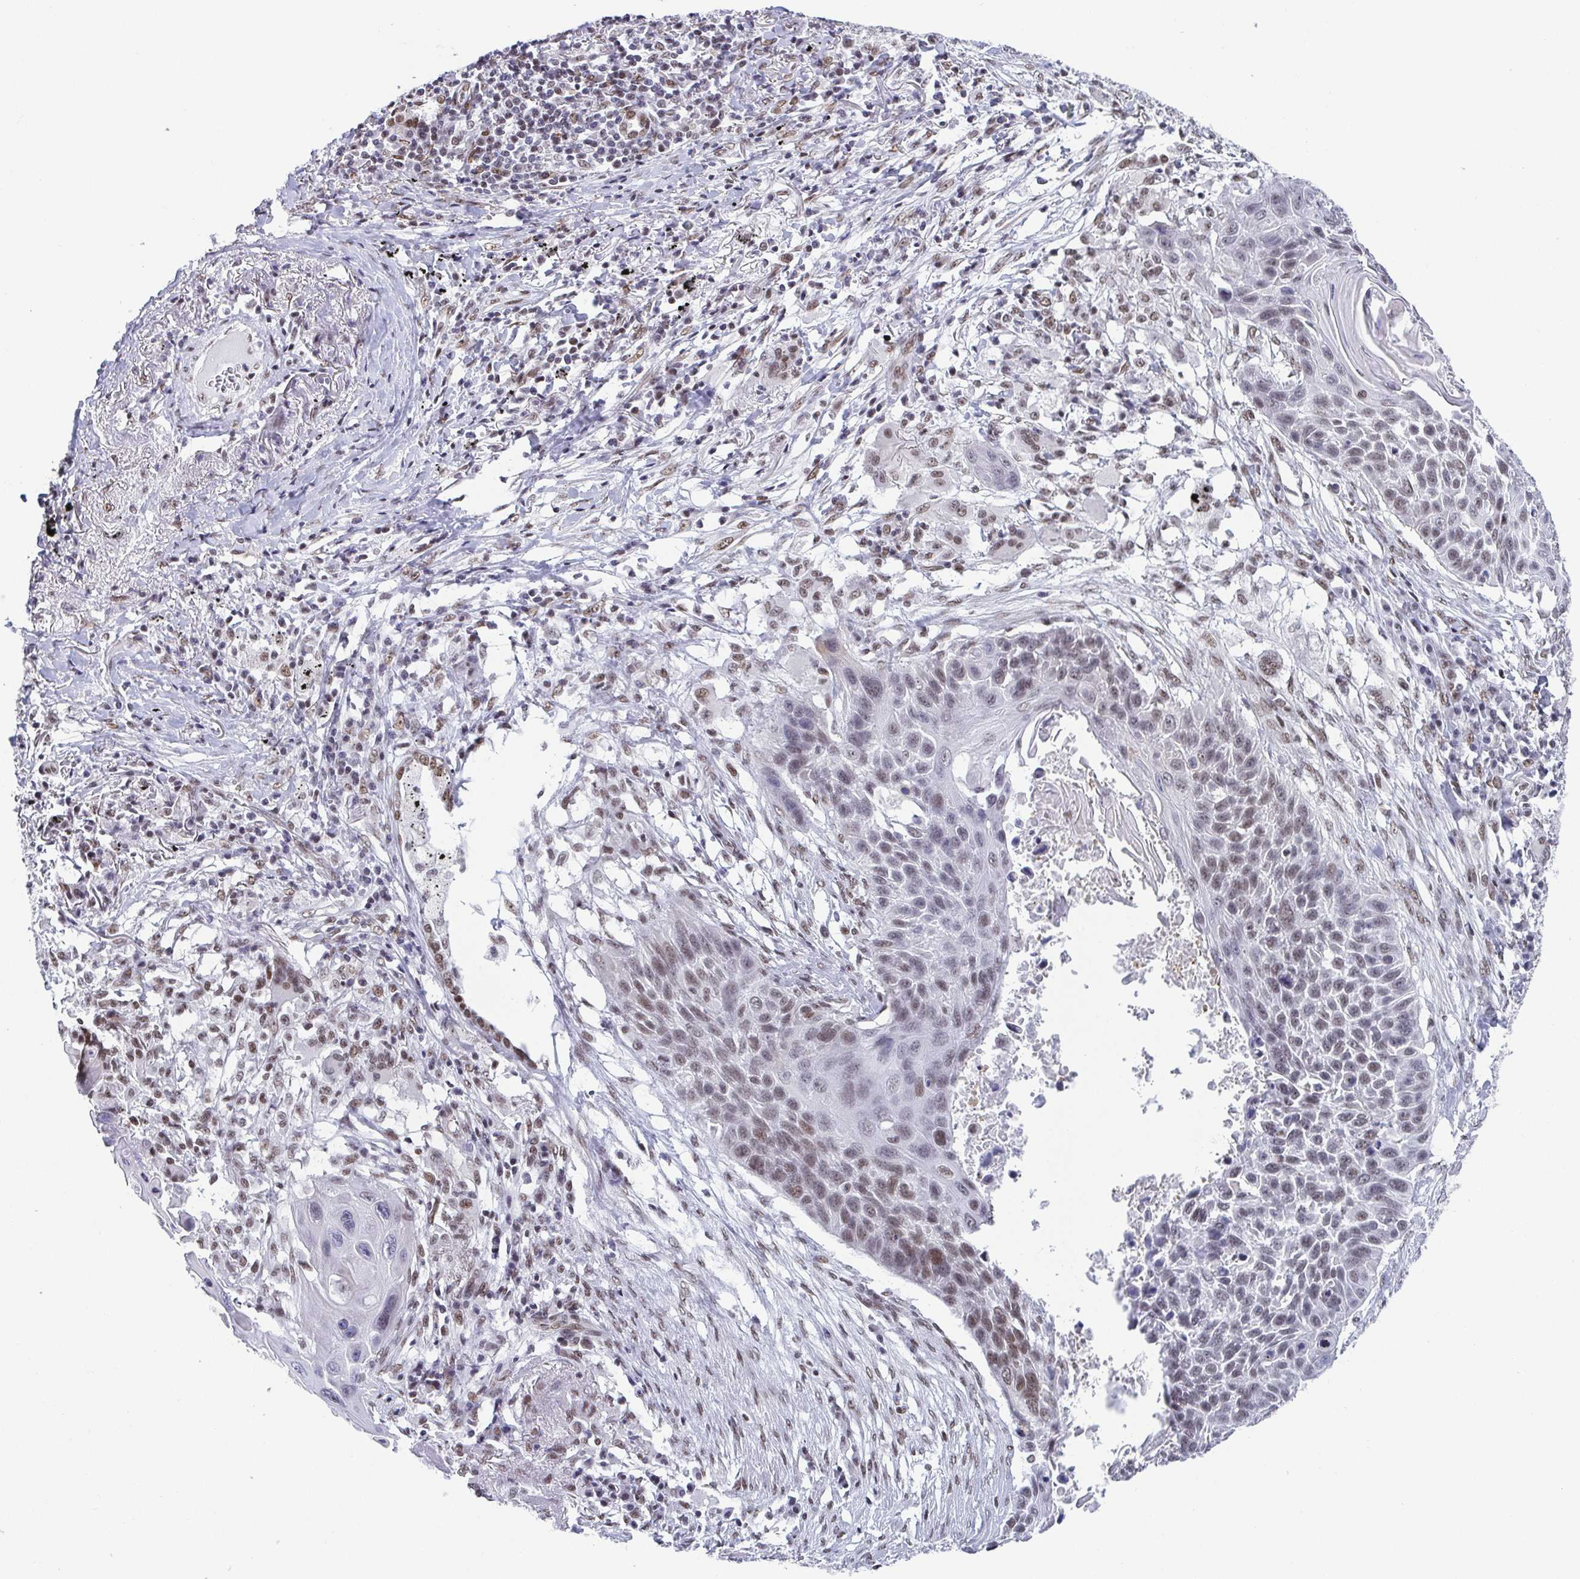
{"staining": {"intensity": "moderate", "quantity": "25%-75%", "location": "nuclear"}, "tissue": "lung cancer", "cell_type": "Tumor cells", "image_type": "cancer", "snomed": [{"axis": "morphology", "description": "Squamous cell carcinoma, NOS"}, {"axis": "topography", "description": "Lung"}], "caption": "Brown immunohistochemical staining in lung cancer (squamous cell carcinoma) displays moderate nuclear positivity in about 25%-75% of tumor cells.", "gene": "SLC7A10", "patient": {"sex": "male", "age": 78}}